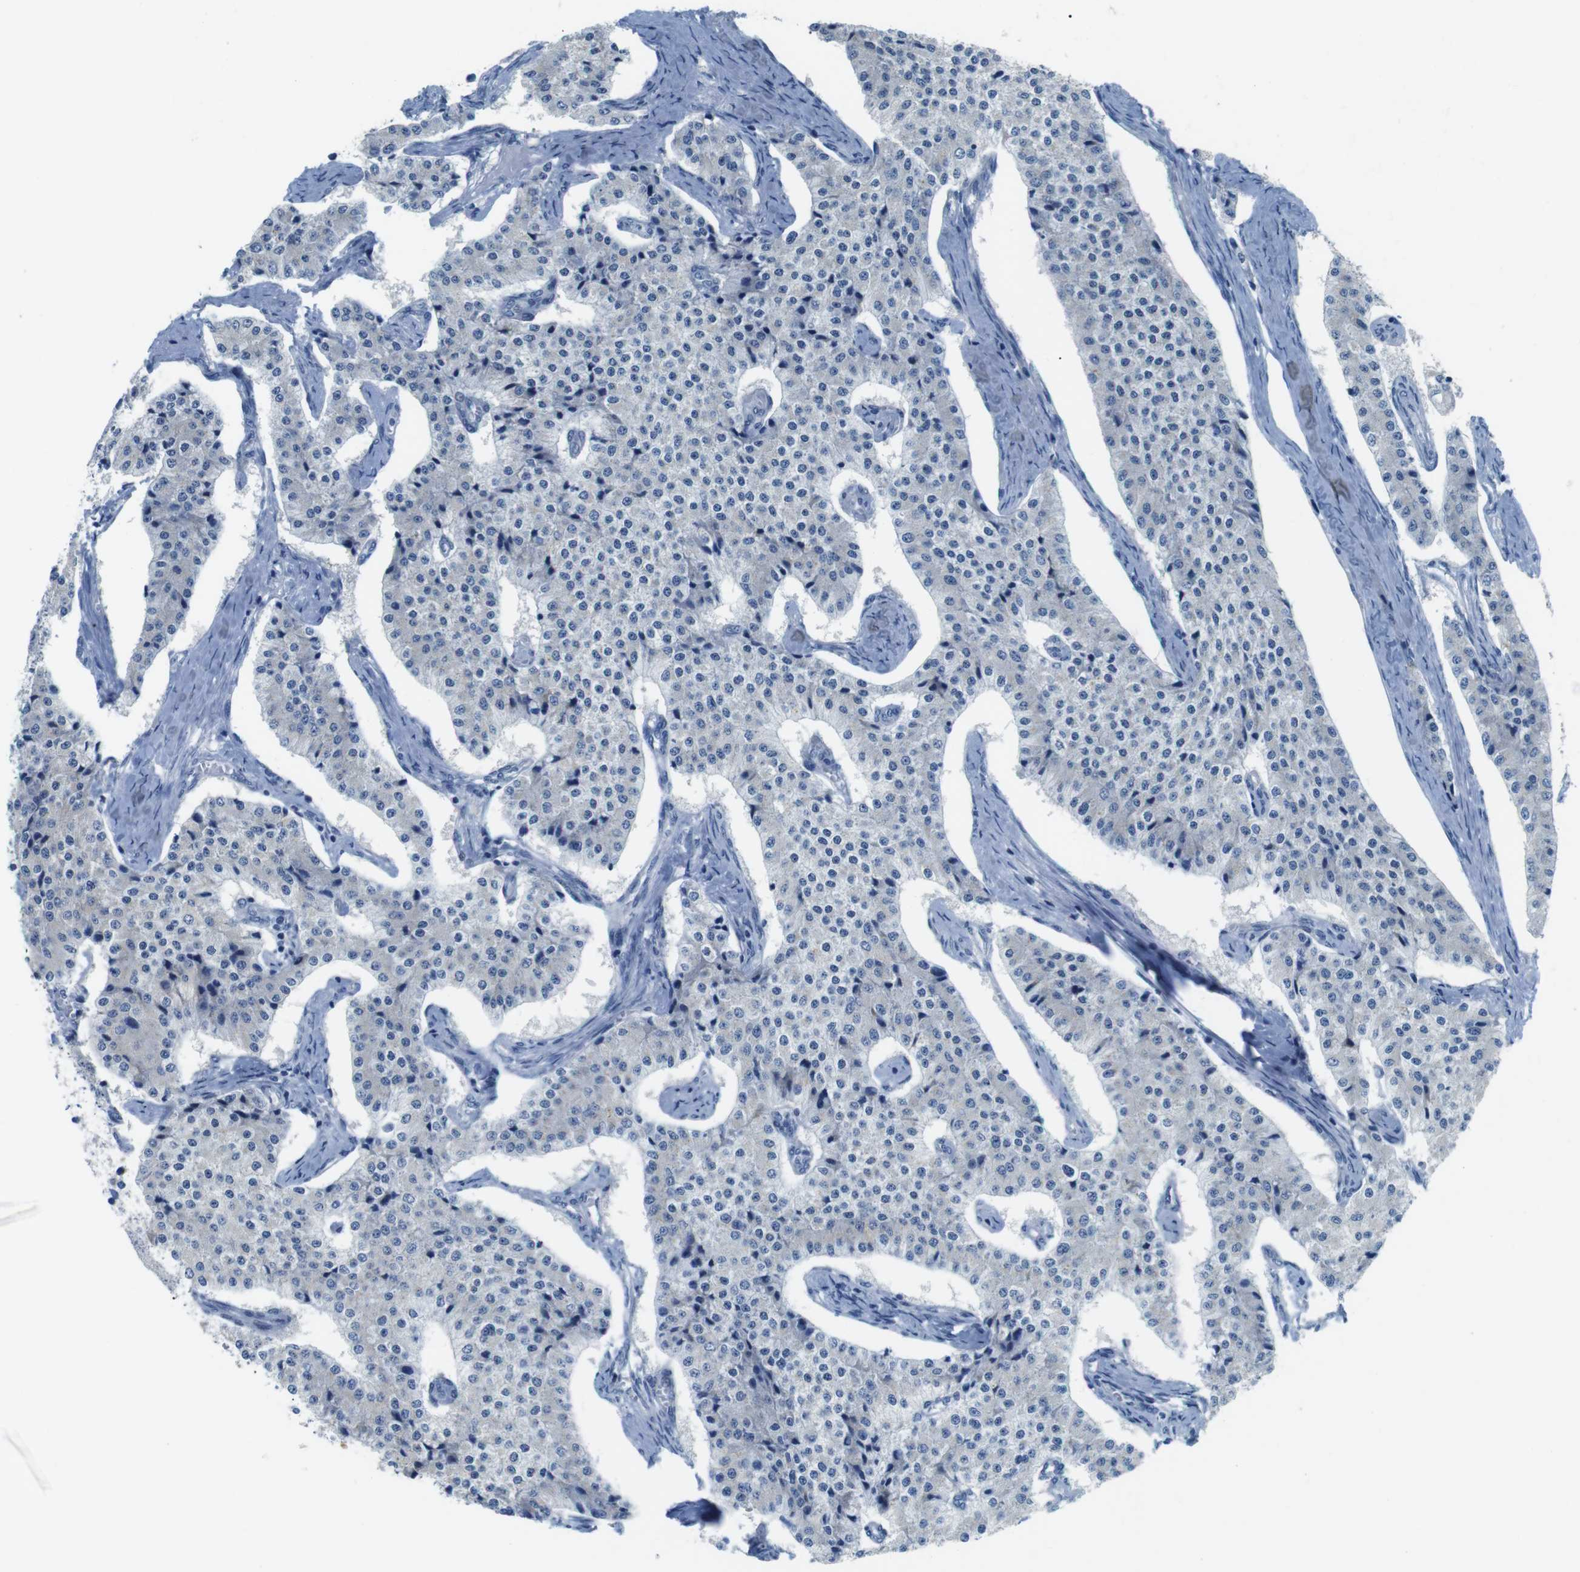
{"staining": {"intensity": "negative", "quantity": "none", "location": "none"}, "tissue": "carcinoid", "cell_type": "Tumor cells", "image_type": "cancer", "snomed": [{"axis": "morphology", "description": "Carcinoid, malignant, NOS"}, {"axis": "topography", "description": "Colon"}], "caption": "Immunohistochemical staining of carcinoid shows no significant positivity in tumor cells.", "gene": "GOLGA2", "patient": {"sex": "female", "age": 52}}